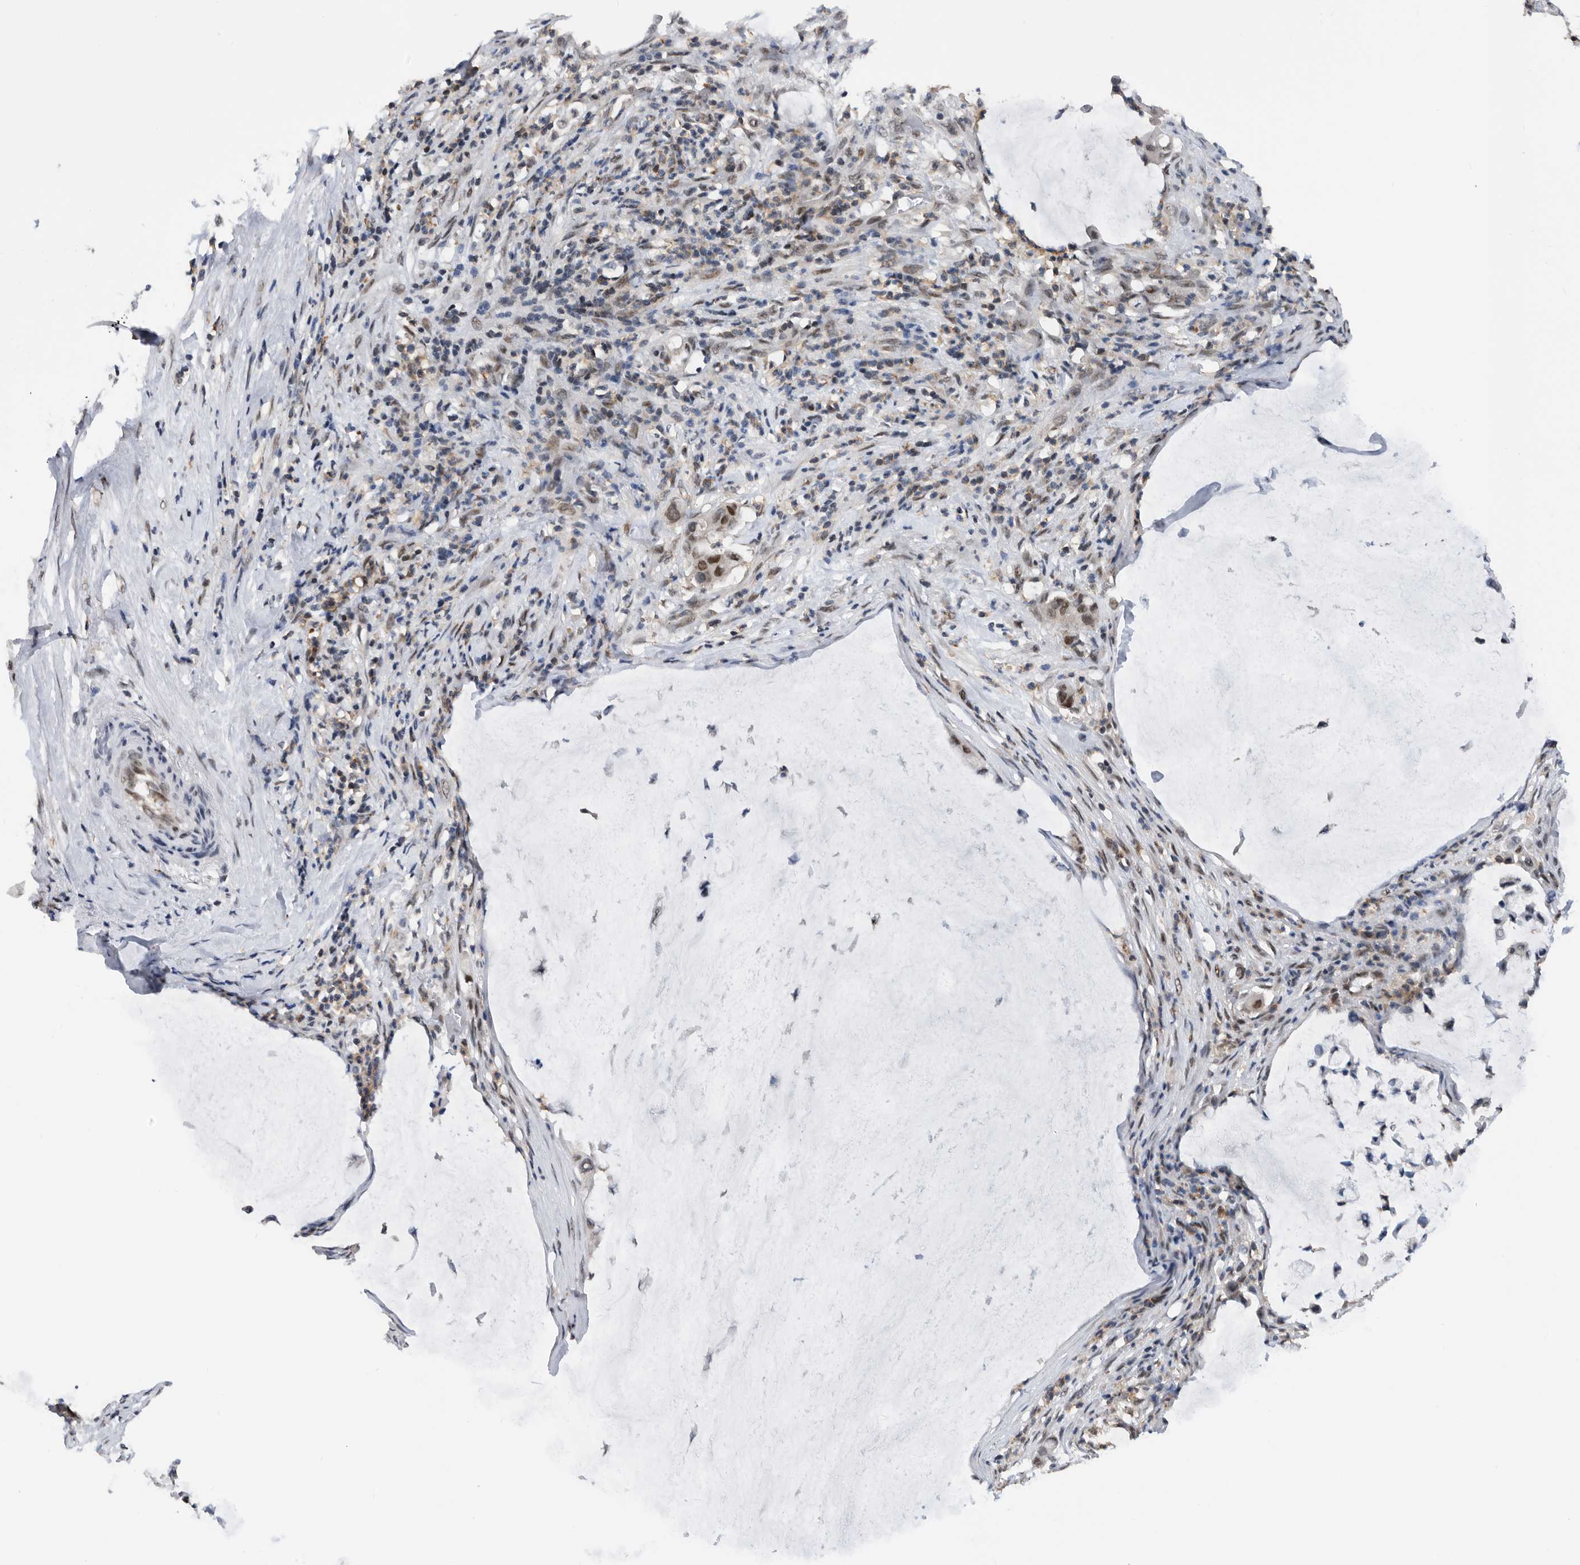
{"staining": {"intensity": "moderate", "quantity": "25%-75%", "location": "nuclear"}, "tissue": "pancreatic cancer", "cell_type": "Tumor cells", "image_type": "cancer", "snomed": [{"axis": "morphology", "description": "Adenocarcinoma, NOS"}, {"axis": "topography", "description": "Pancreas"}], "caption": "Pancreatic cancer tissue displays moderate nuclear positivity in about 25%-75% of tumor cells, visualized by immunohistochemistry.", "gene": "ZNF260", "patient": {"sex": "male", "age": 41}}